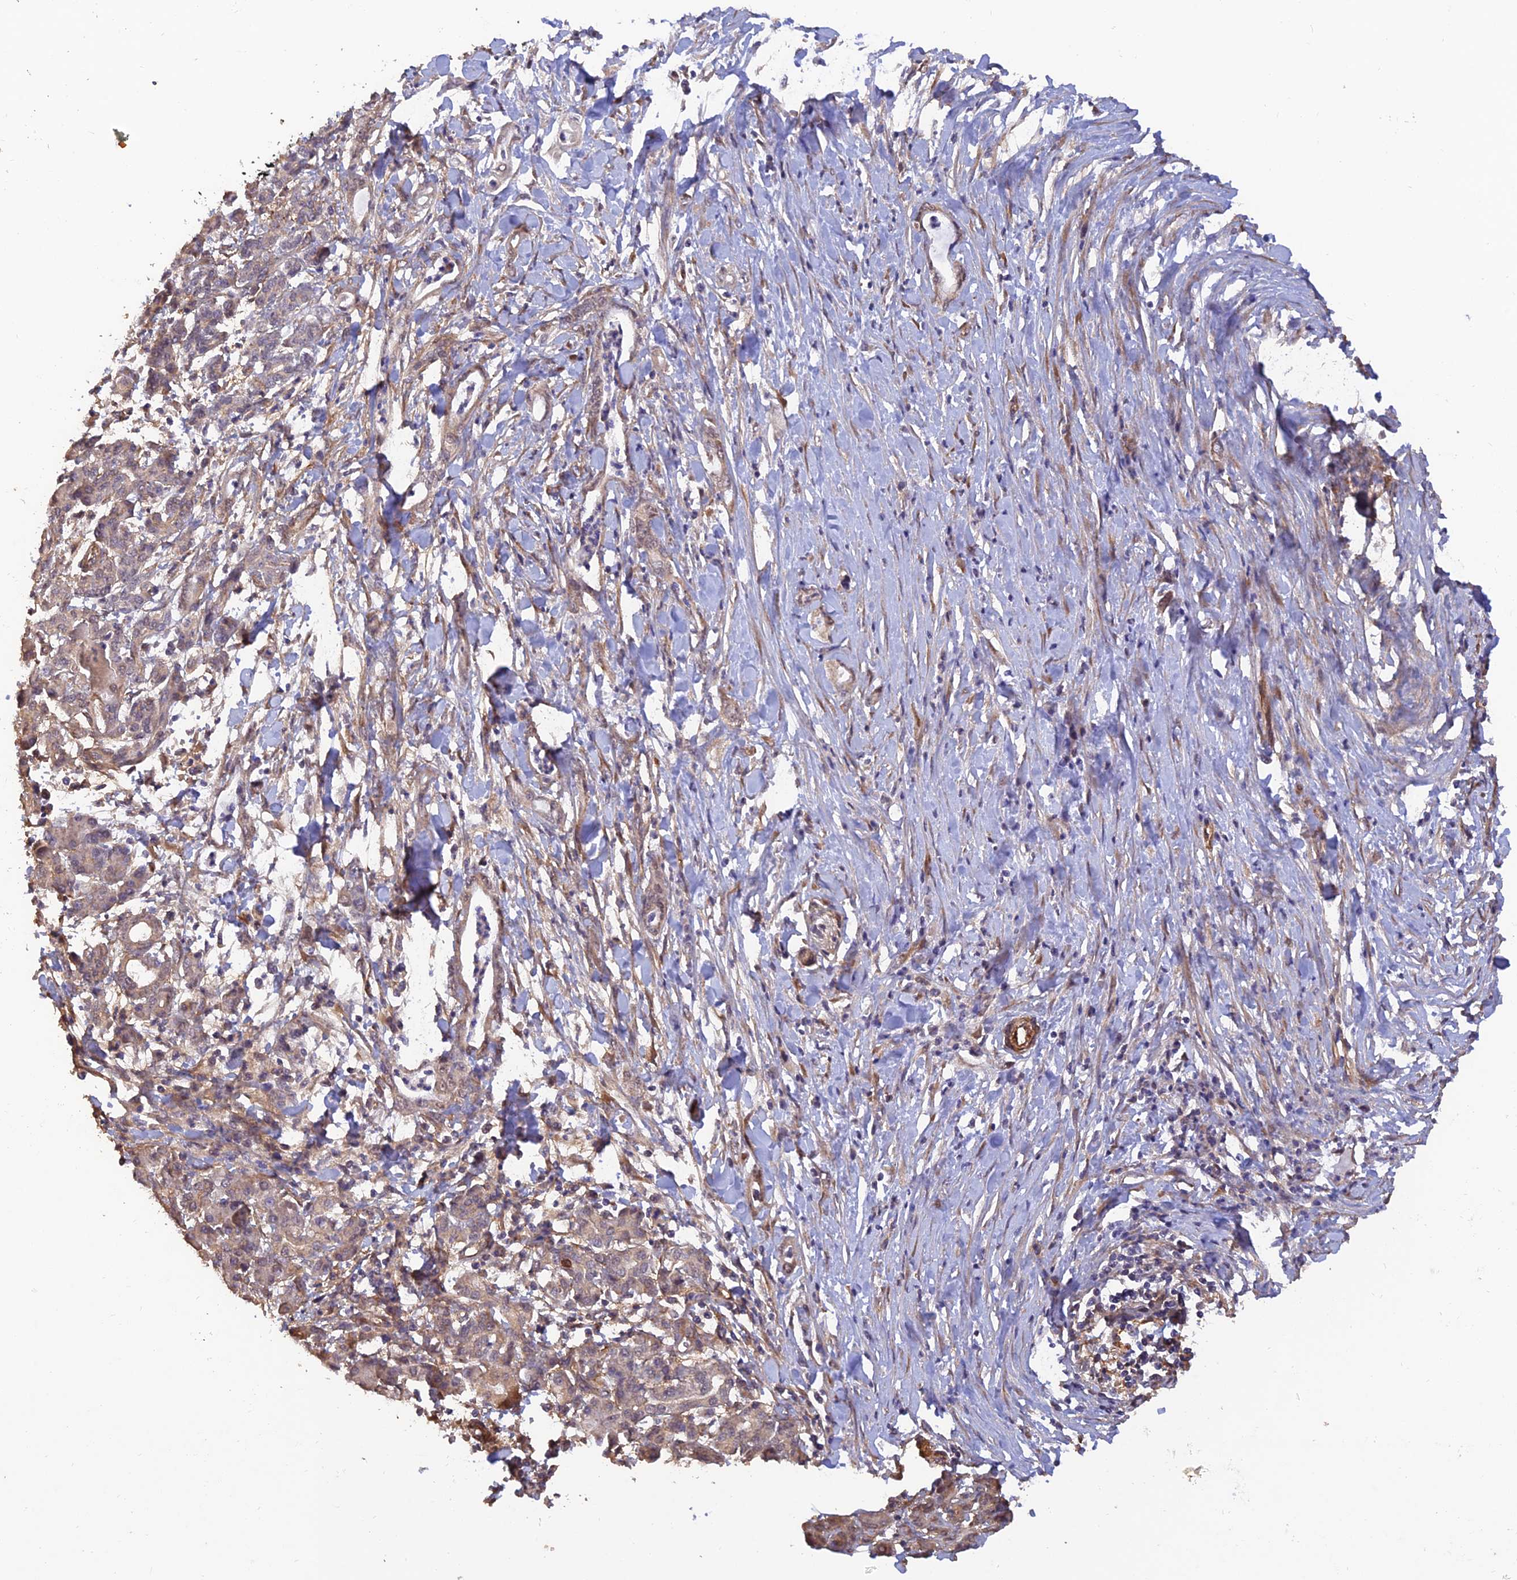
{"staining": {"intensity": "weak", "quantity": "<25%", "location": "cytoplasmic/membranous"}, "tissue": "pancreatic cancer", "cell_type": "Tumor cells", "image_type": "cancer", "snomed": [{"axis": "morphology", "description": "Normal tissue, NOS"}, {"axis": "morphology", "description": "Adenocarcinoma, NOS"}, {"axis": "topography", "description": "Pancreas"}], "caption": "Immunohistochemistry histopathology image of pancreatic adenocarcinoma stained for a protein (brown), which displays no staining in tumor cells. The staining is performed using DAB (3,3'-diaminobenzidine) brown chromogen with nuclei counter-stained in using hematoxylin.", "gene": "PAGR1", "patient": {"sex": "female", "age": 55}}